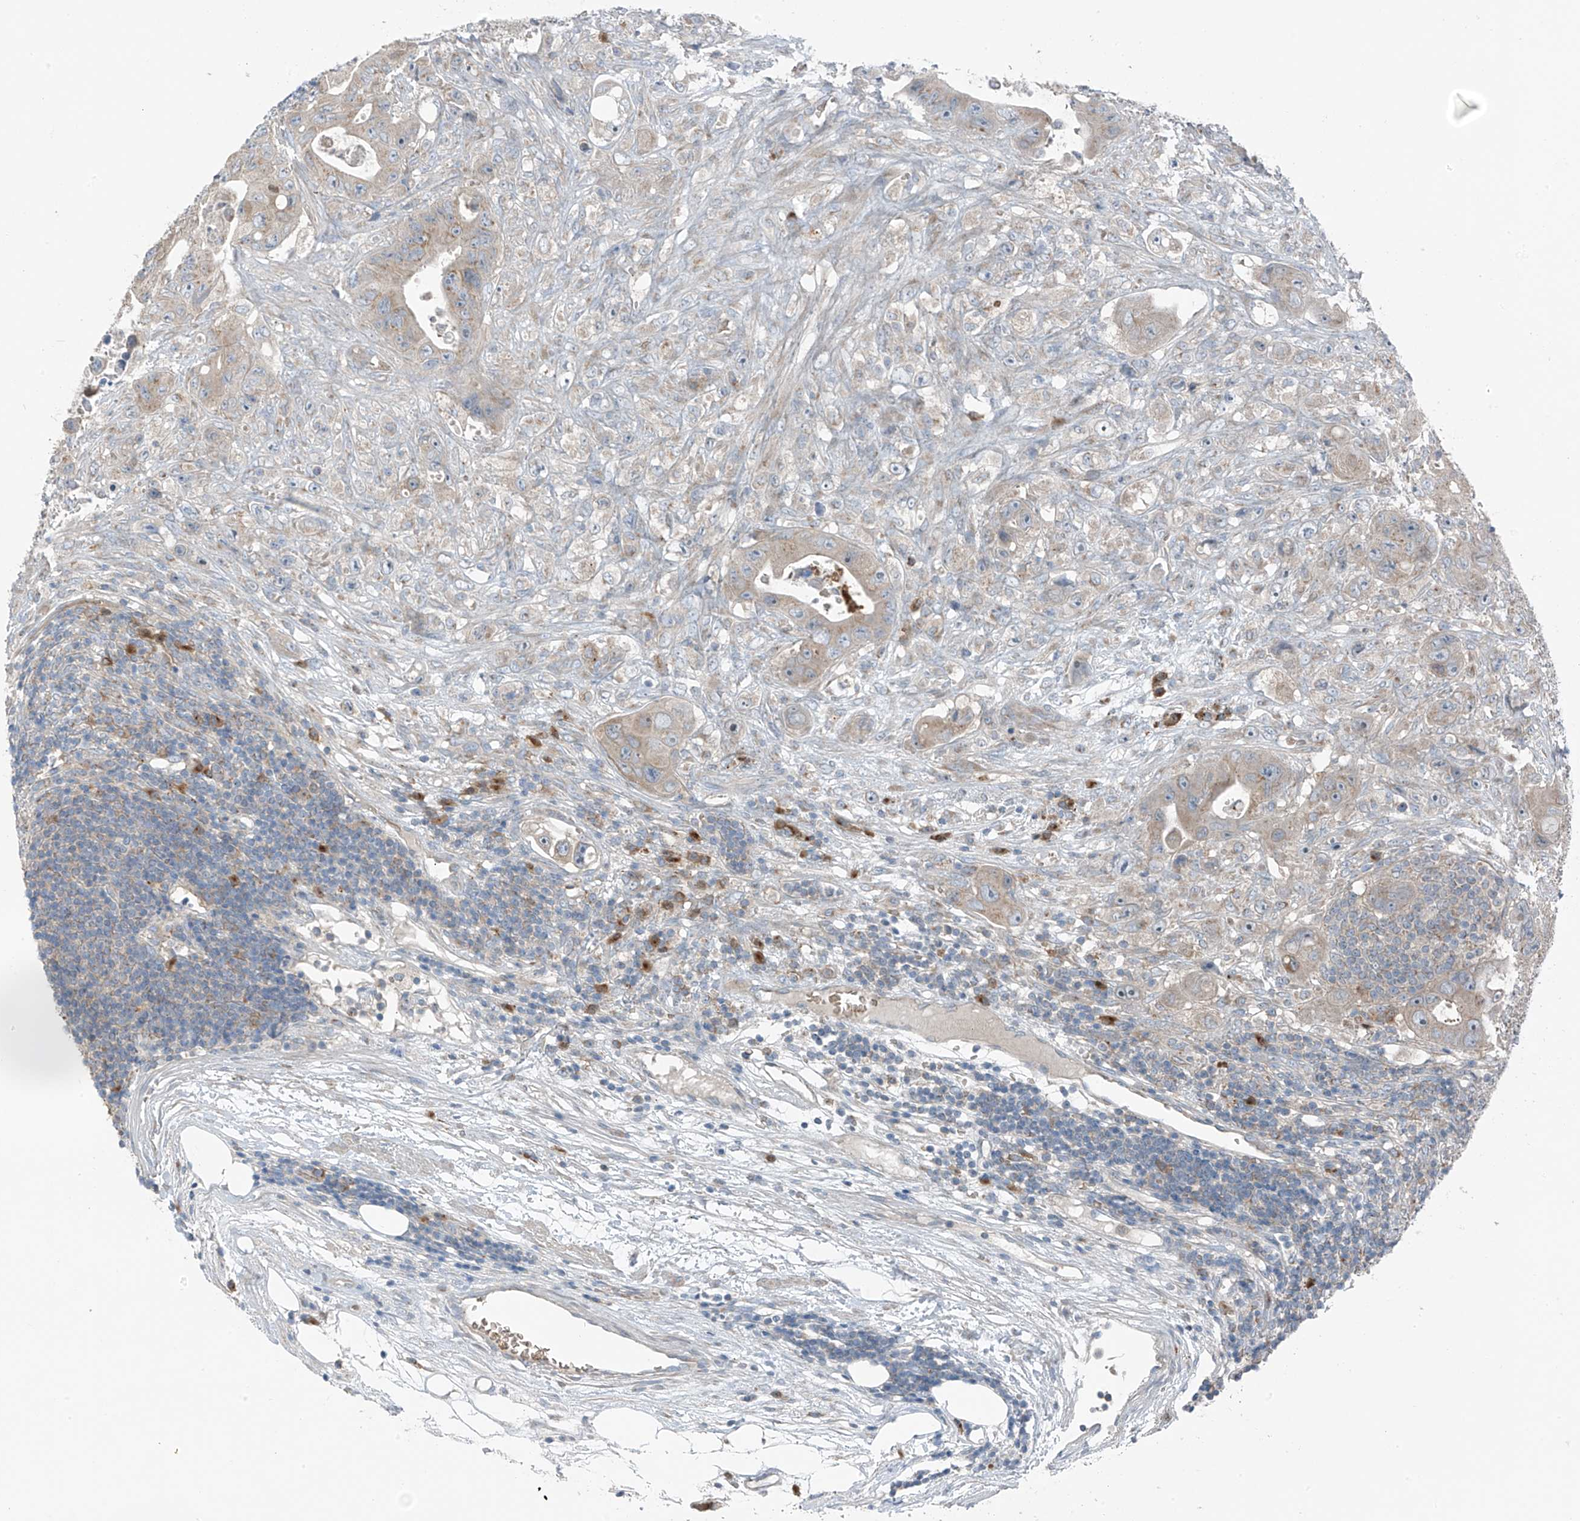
{"staining": {"intensity": "weak", "quantity": "<25%", "location": "cytoplasmic/membranous"}, "tissue": "colorectal cancer", "cell_type": "Tumor cells", "image_type": "cancer", "snomed": [{"axis": "morphology", "description": "Adenocarcinoma, NOS"}, {"axis": "topography", "description": "Colon"}], "caption": "Colorectal cancer was stained to show a protein in brown. There is no significant expression in tumor cells.", "gene": "SLC12A6", "patient": {"sex": "female", "age": 46}}